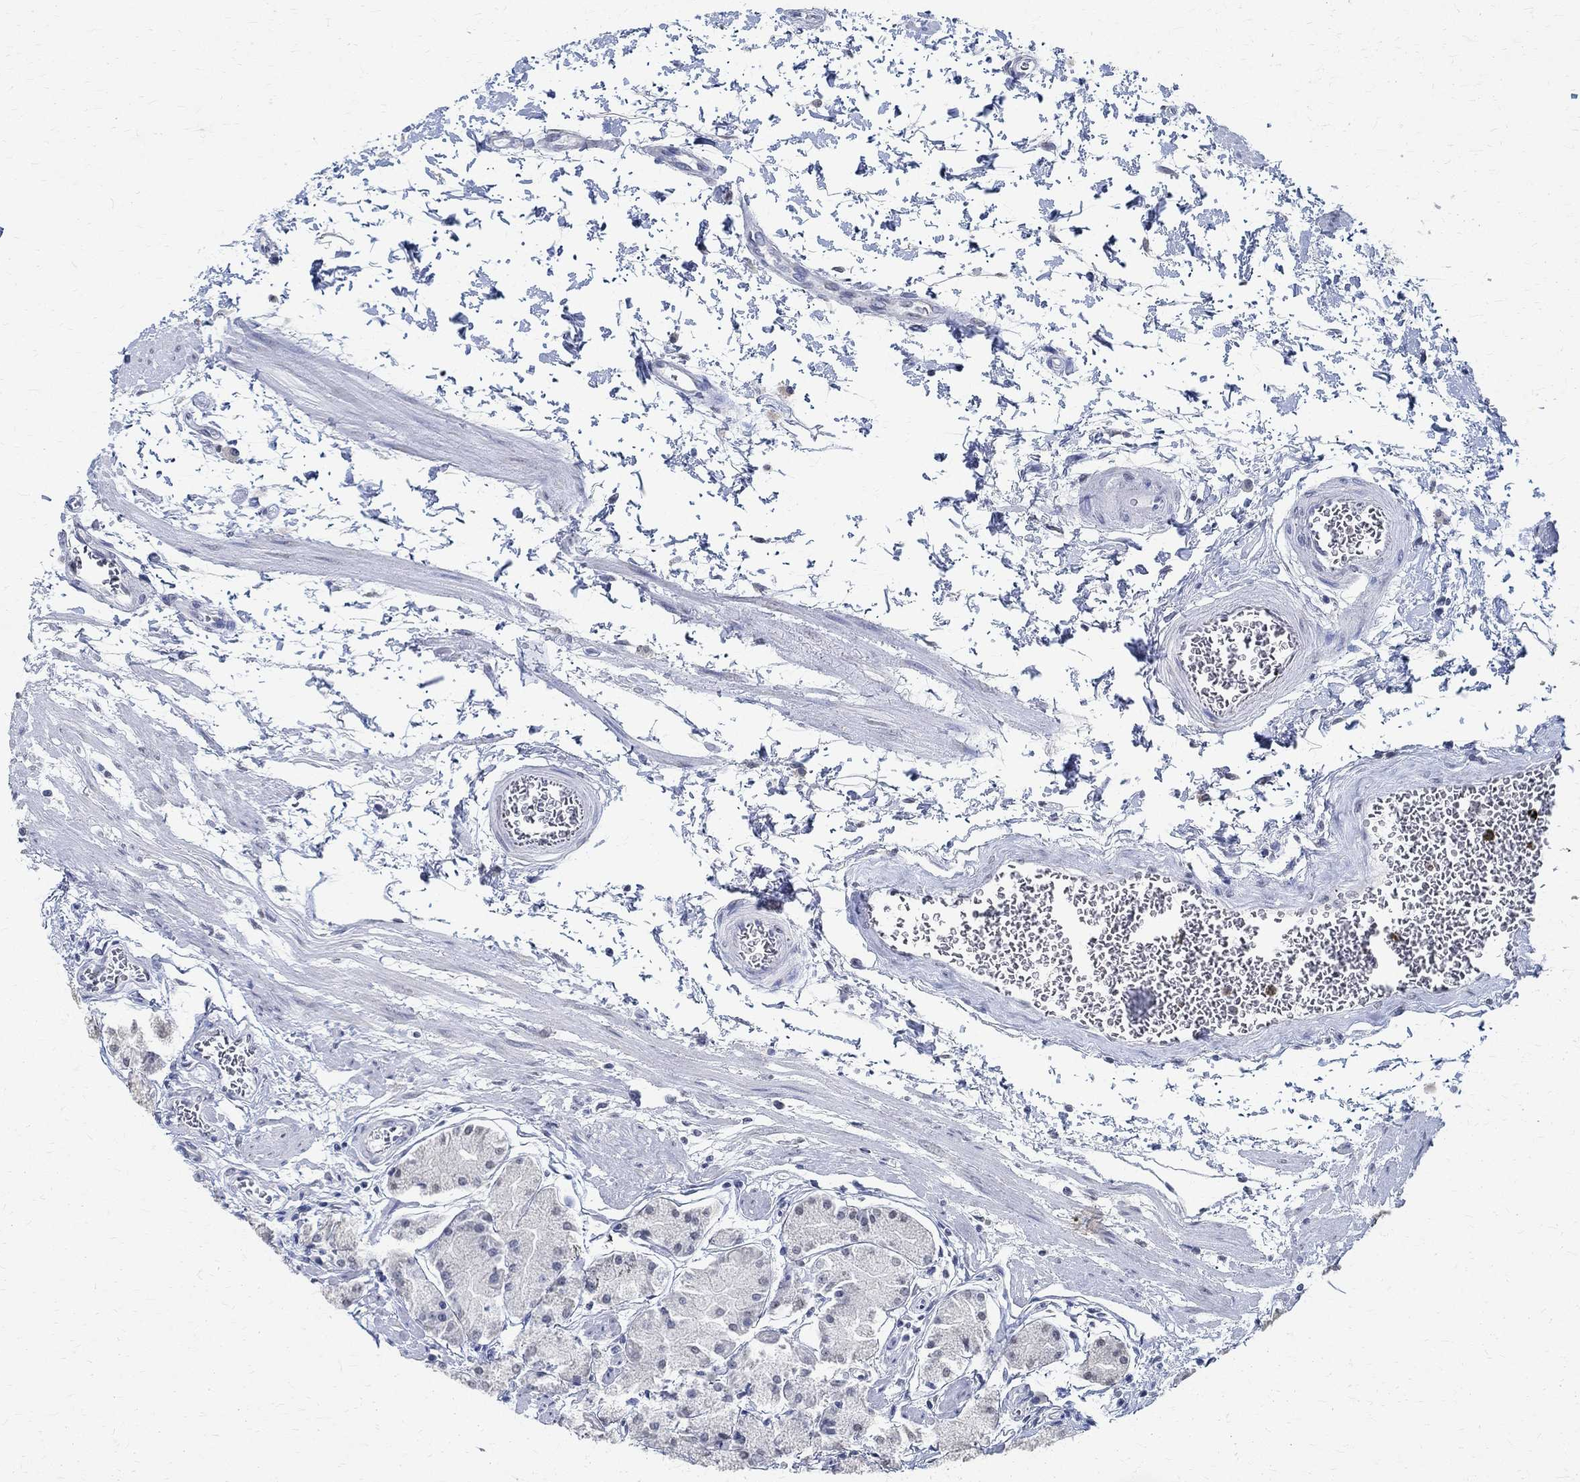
{"staining": {"intensity": "weak", "quantity": "<25%", "location": "cytoplasmic/membranous"}, "tissue": "stomach", "cell_type": "Glandular cells", "image_type": "normal", "snomed": [{"axis": "morphology", "description": "Normal tissue, NOS"}, {"axis": "topography", "description": "Stomach, upper"}], "caption": "Immunohistochemistry of benign stomach reveals no positivity in glandular cells.", "gene": "TMEM221", "patient": {"sex": "male", "age": 60}}